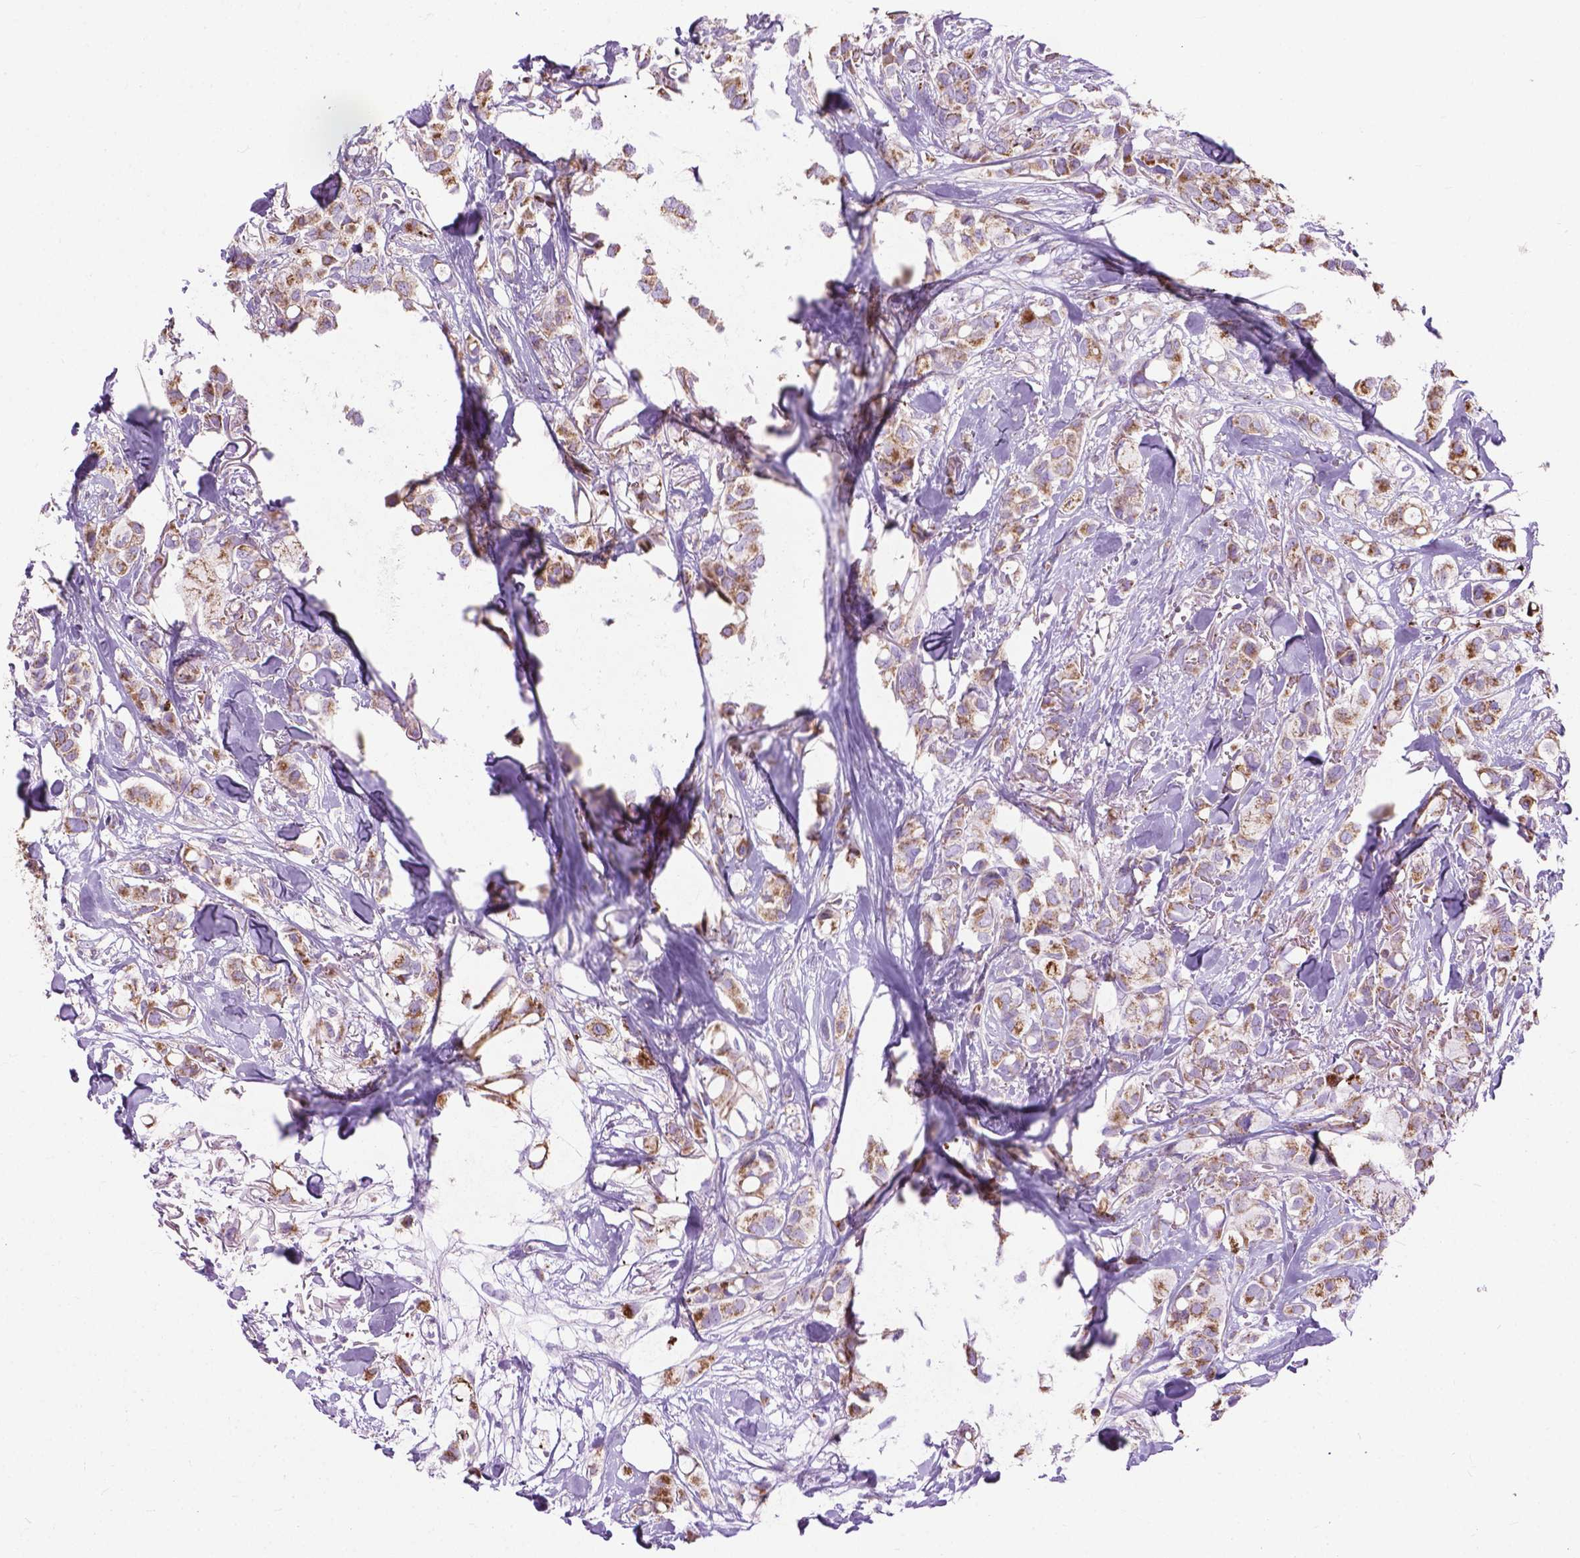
{"staining": {"intensity": "moderate", "quantity": ">75%", "location": "cytoplasmic/membranous"}, "tissue": "breast cancer", "cell_type": "Tumor cells", "image_type": "cancer", "snomed": [{"axis": "morphology", "description": "Duct carcinoma"}, {"axis": "topography", "description": "Breast"}], "caption": "The histopathology image reveals immunohistochemical staining of breast cancer. There is moderate cytoplasmic/membranous expression is identified in about >75% of tumor cells.", "gene": "VDAC1", "patient": {"sex": "female", "age": 85}}